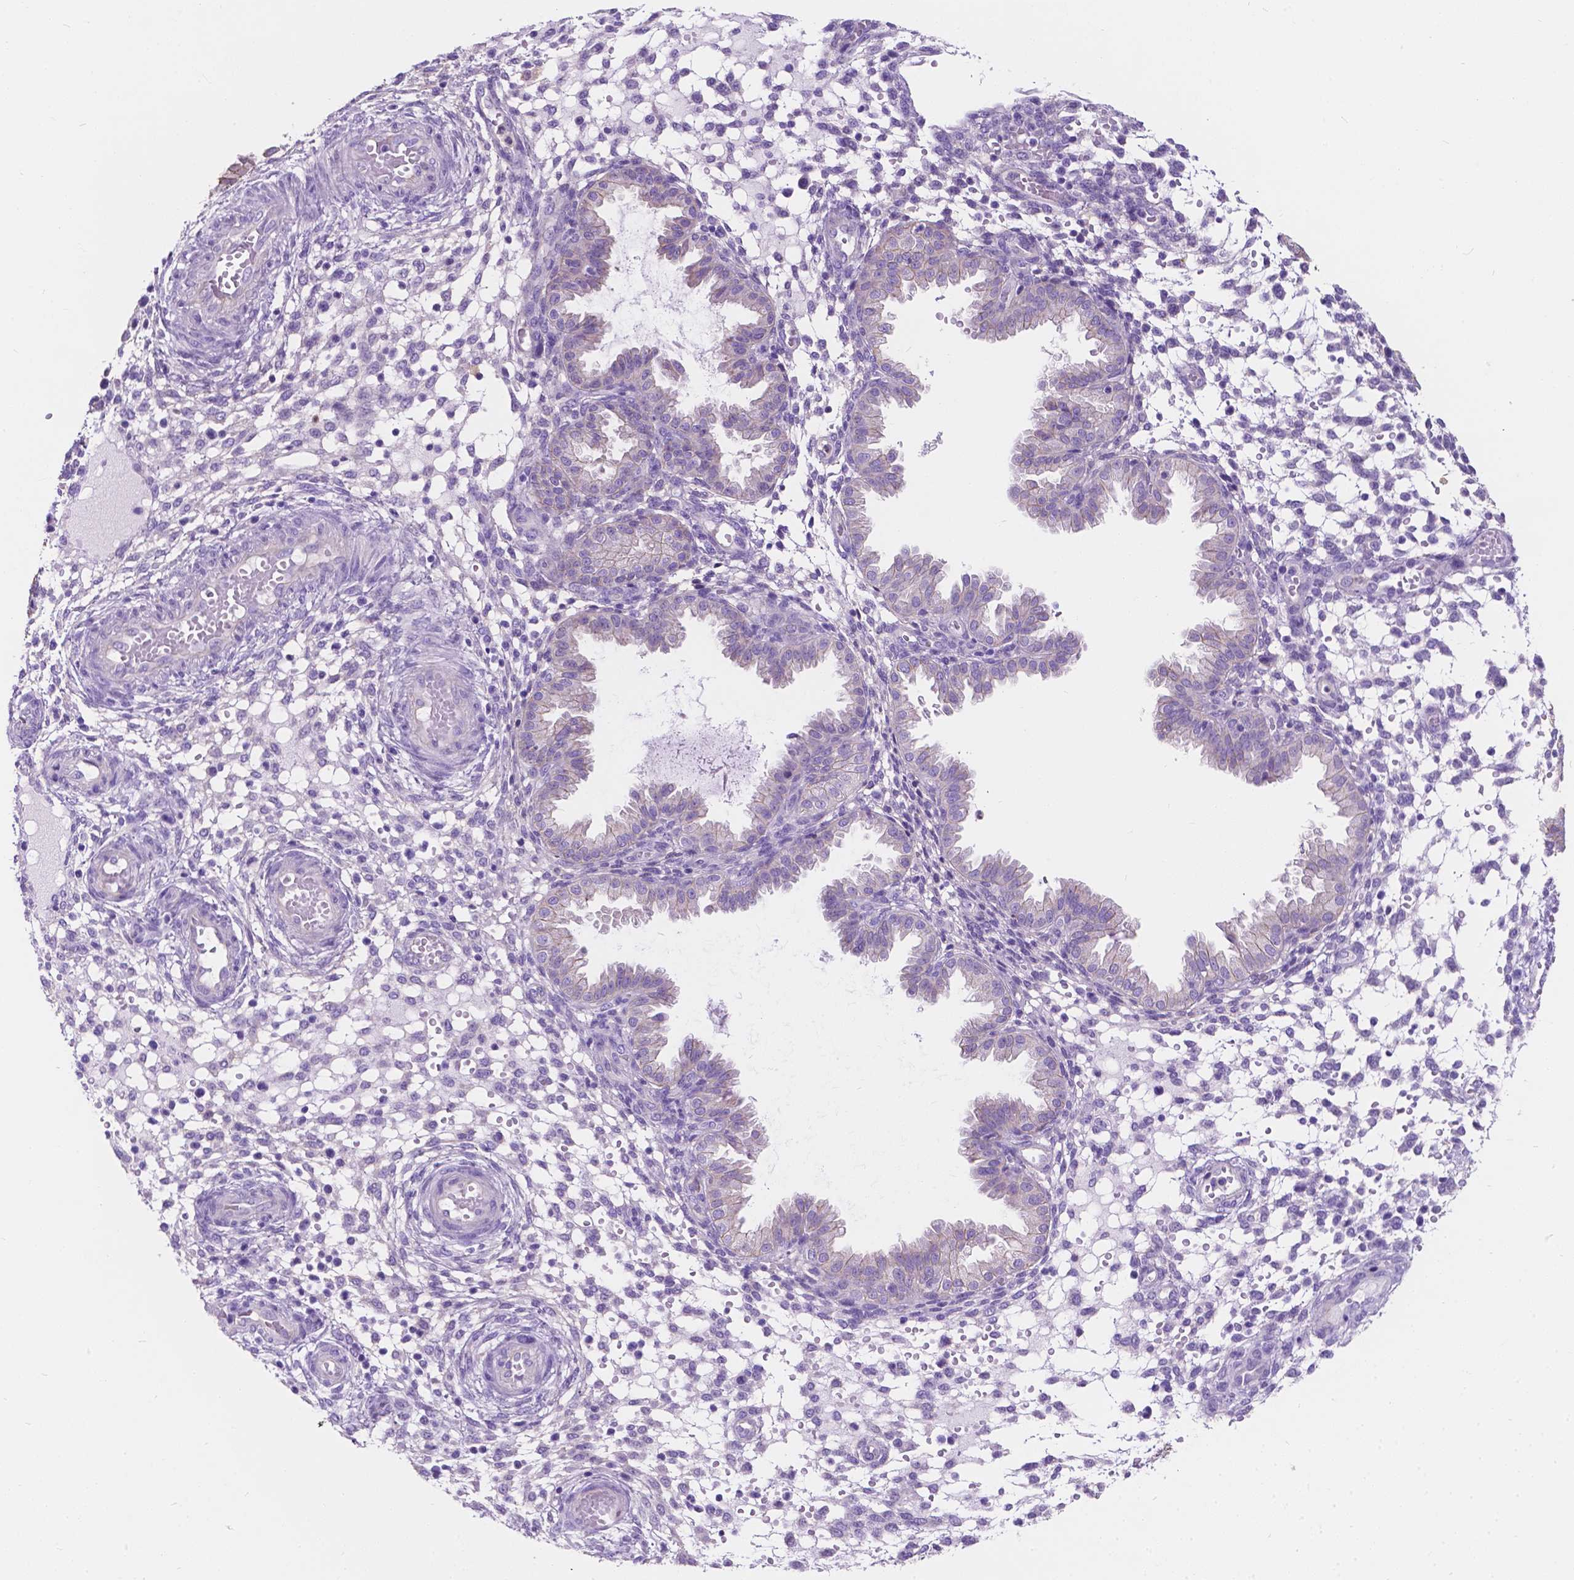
{"staining": {"intensity": "negative", "quantity": "none", "location": "none"}, "tissue": "endometrium", "cell_type": "Cells in endometrial stroma", "image_type": "normal", "snomed": [{"axis": "morphology", "description": "Normal tissue, NOS"}, {"axis": "topography", "description": "Endometrium"}], "caption": "The immunohistochemistry (IHC) image has no significant staining in cells in endometrial stroma of endometrium. Nuclei are stained in blue.", "gene": "GNAO1", "patient": {"sex": "female", "age": 33}}